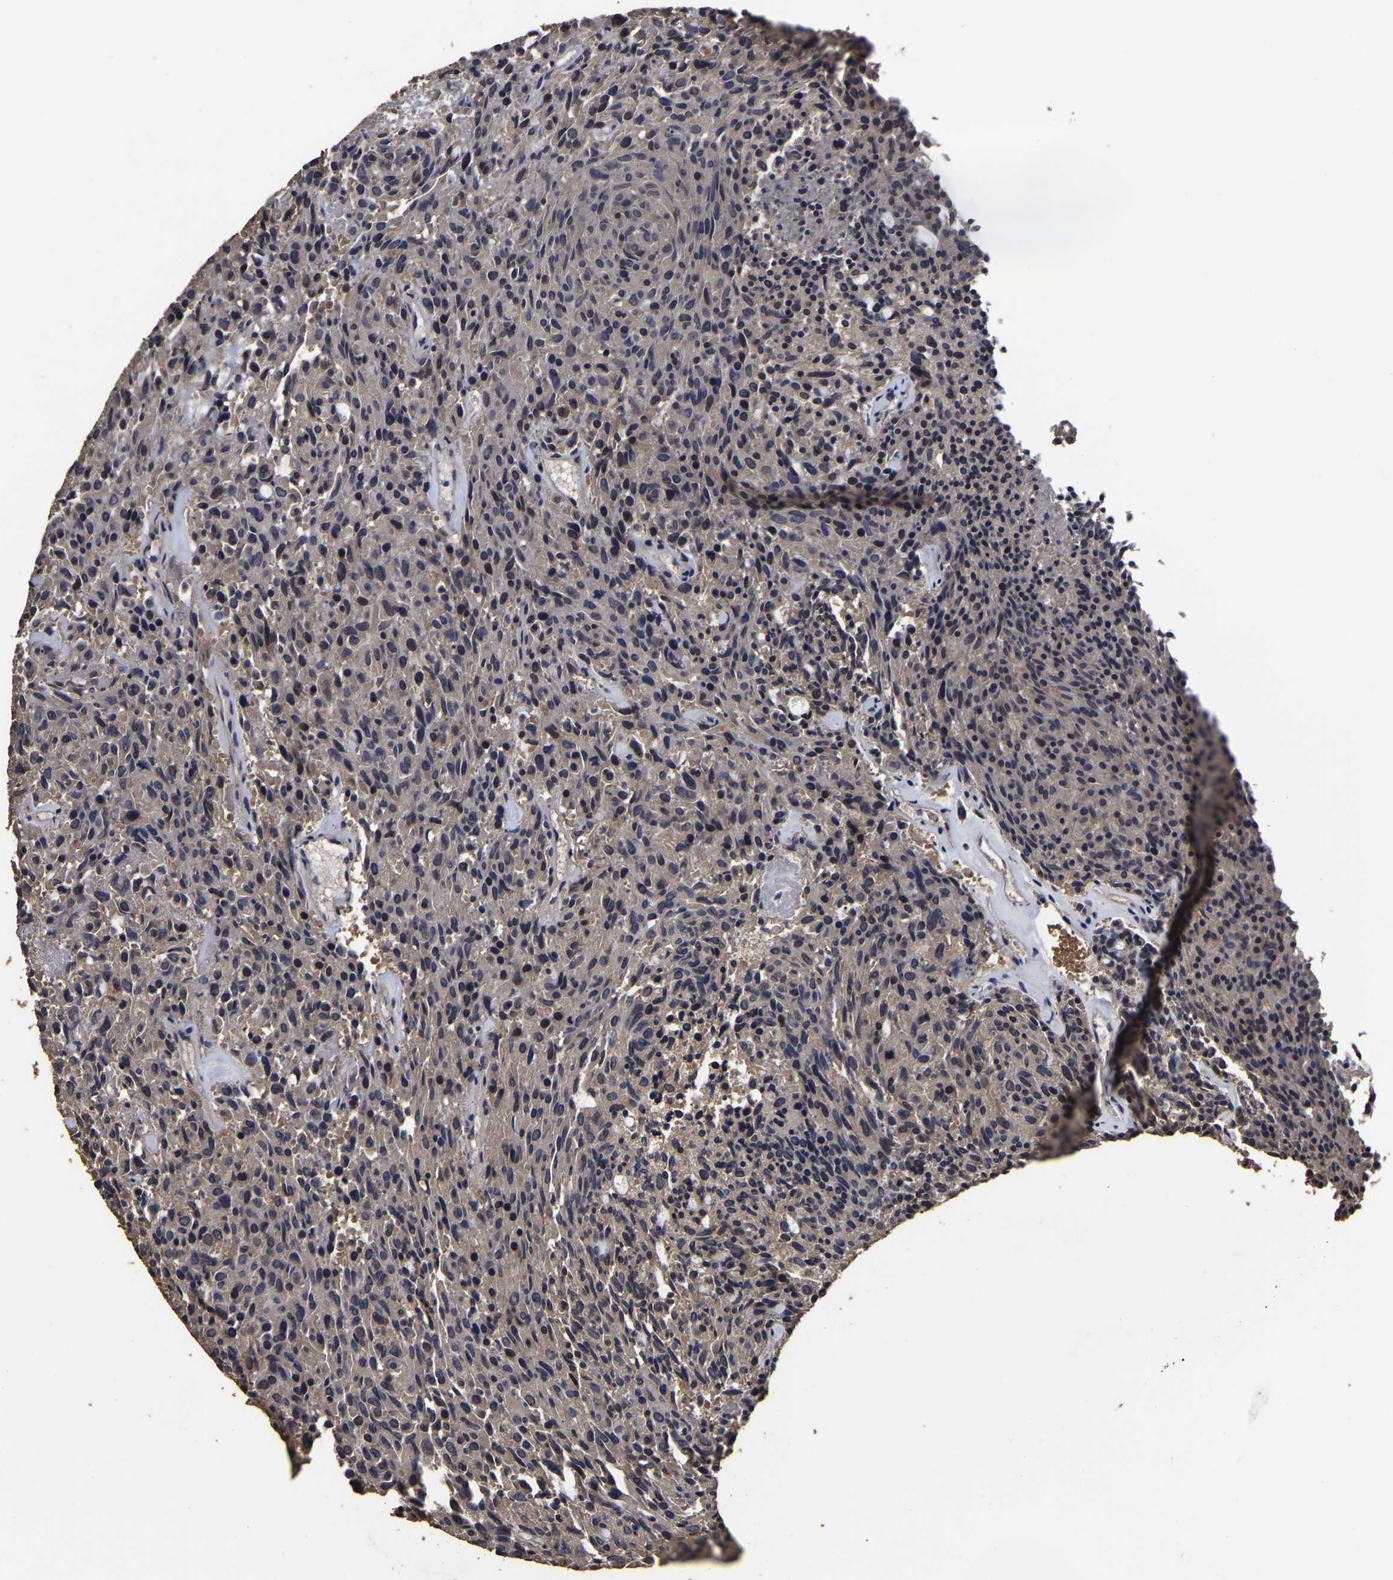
{"staining": {"intensity": "weak", "quantity": ">75%", "location": "cytoplasmic/membranous"}, "tissue": "carcinoid", "cell_type": "Tumor cells", "image_type": "cancer", "snomed": [{"axis": "morphology", "description": "Carcinoid, malignant, NOS"}, {"axis": "topography", "description": "Pancreas"}], "caption": "IHC photomicrograph of carcinoid stained for a protein (brown), which demonstrates low levels of weak cytoplasmic/membranous staining in approximately >75% of tumor cells.", "gene": "STK32C", "patient": {"sex": "female", "age": 54}}